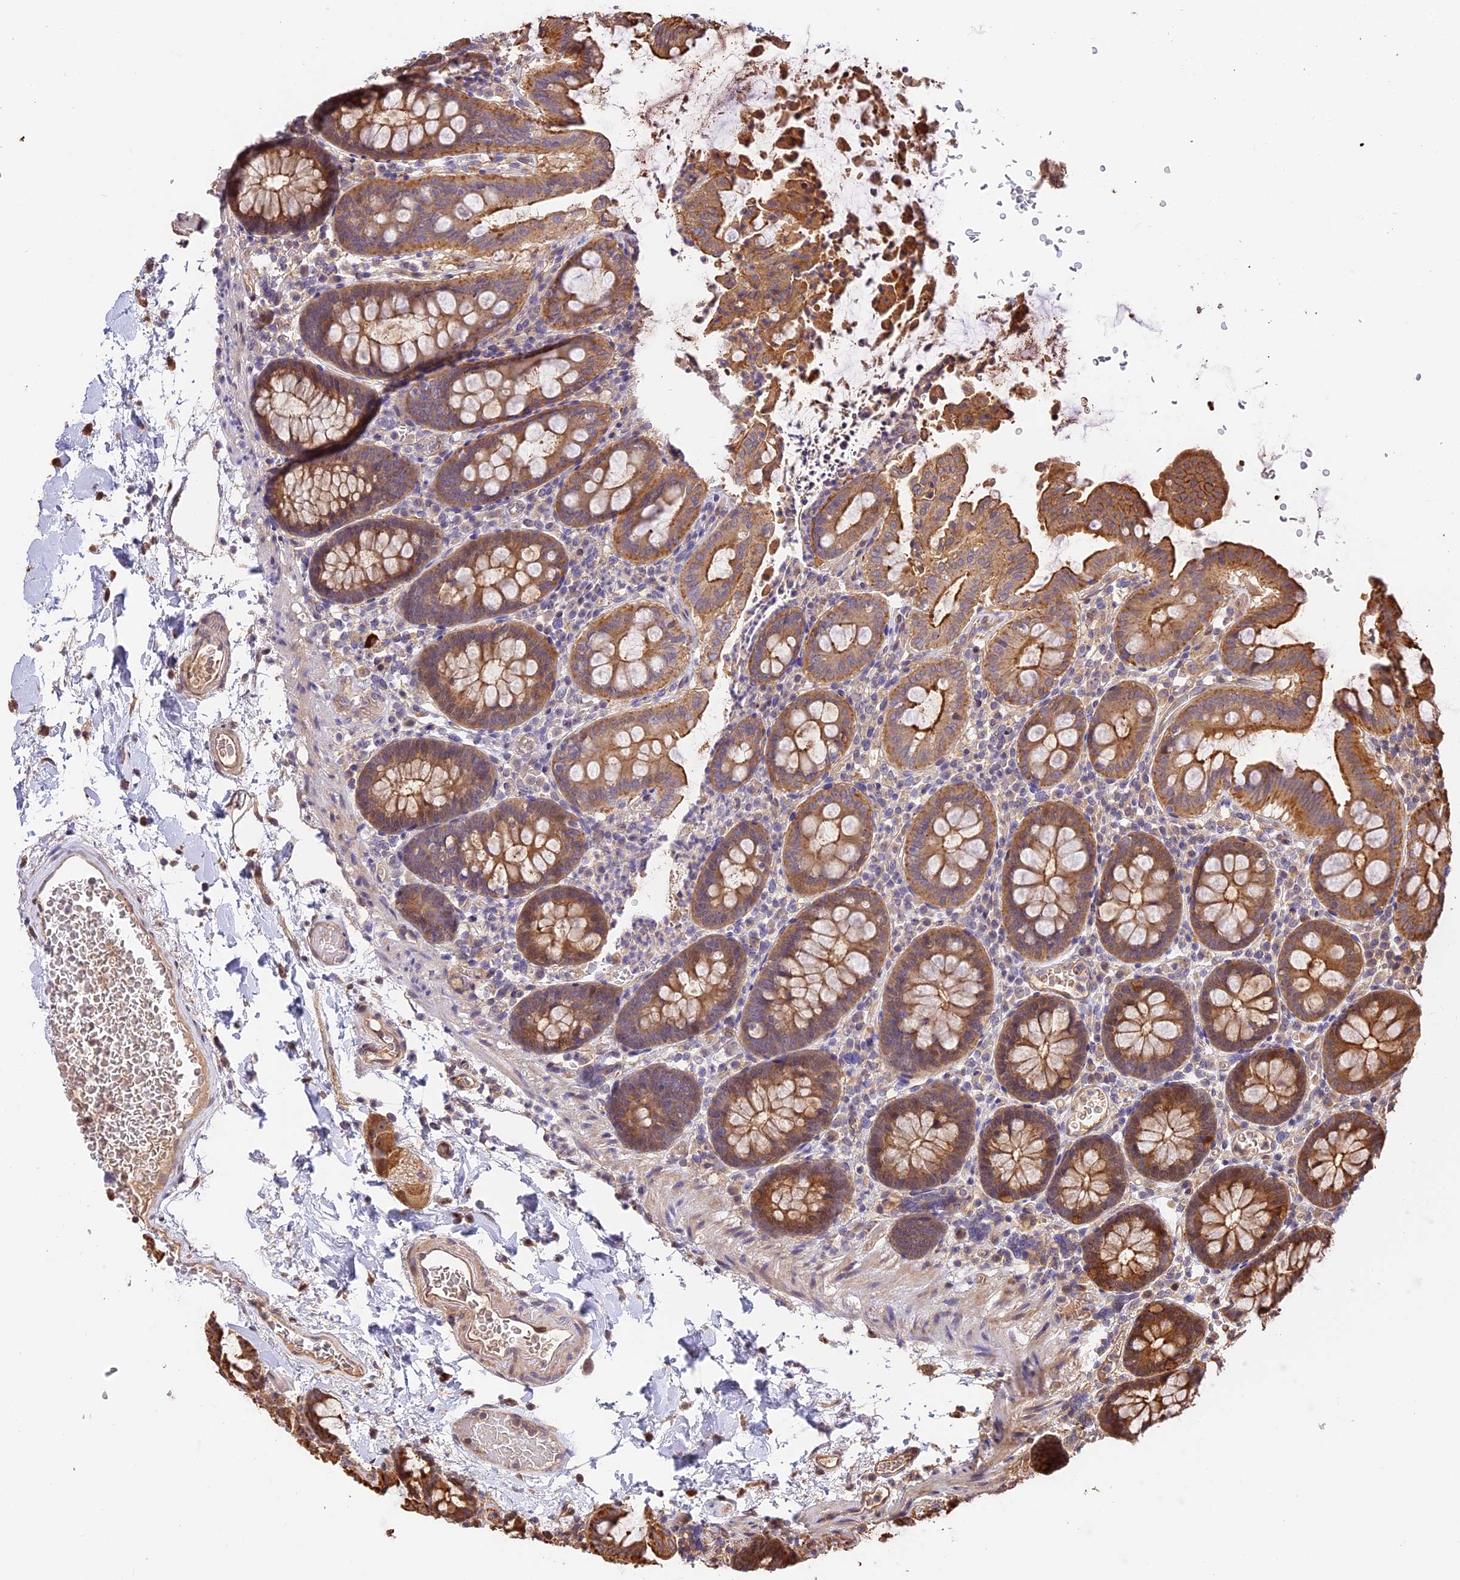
{"staining": {"intensity": "moderate", "quantity": ">75%", "location": "cytoplasmic/membranous"}, "tissue": "colon", "cell_type": "Endothelial cells", "image_type": "normal", "snomed": [{"axis": "morphology", "description": "Normal tissue, NOS"}, {"axis": "topography", "description": "Colon"}], "caption": "About >75% of endothelial cells in unremarkable human colon display moderate cytoplasmic/membranous protein expression as visualized by brown immunohistochemical staining.", "gene": "PPP1R37", "patient": {"sex": "male", "age": 75}}